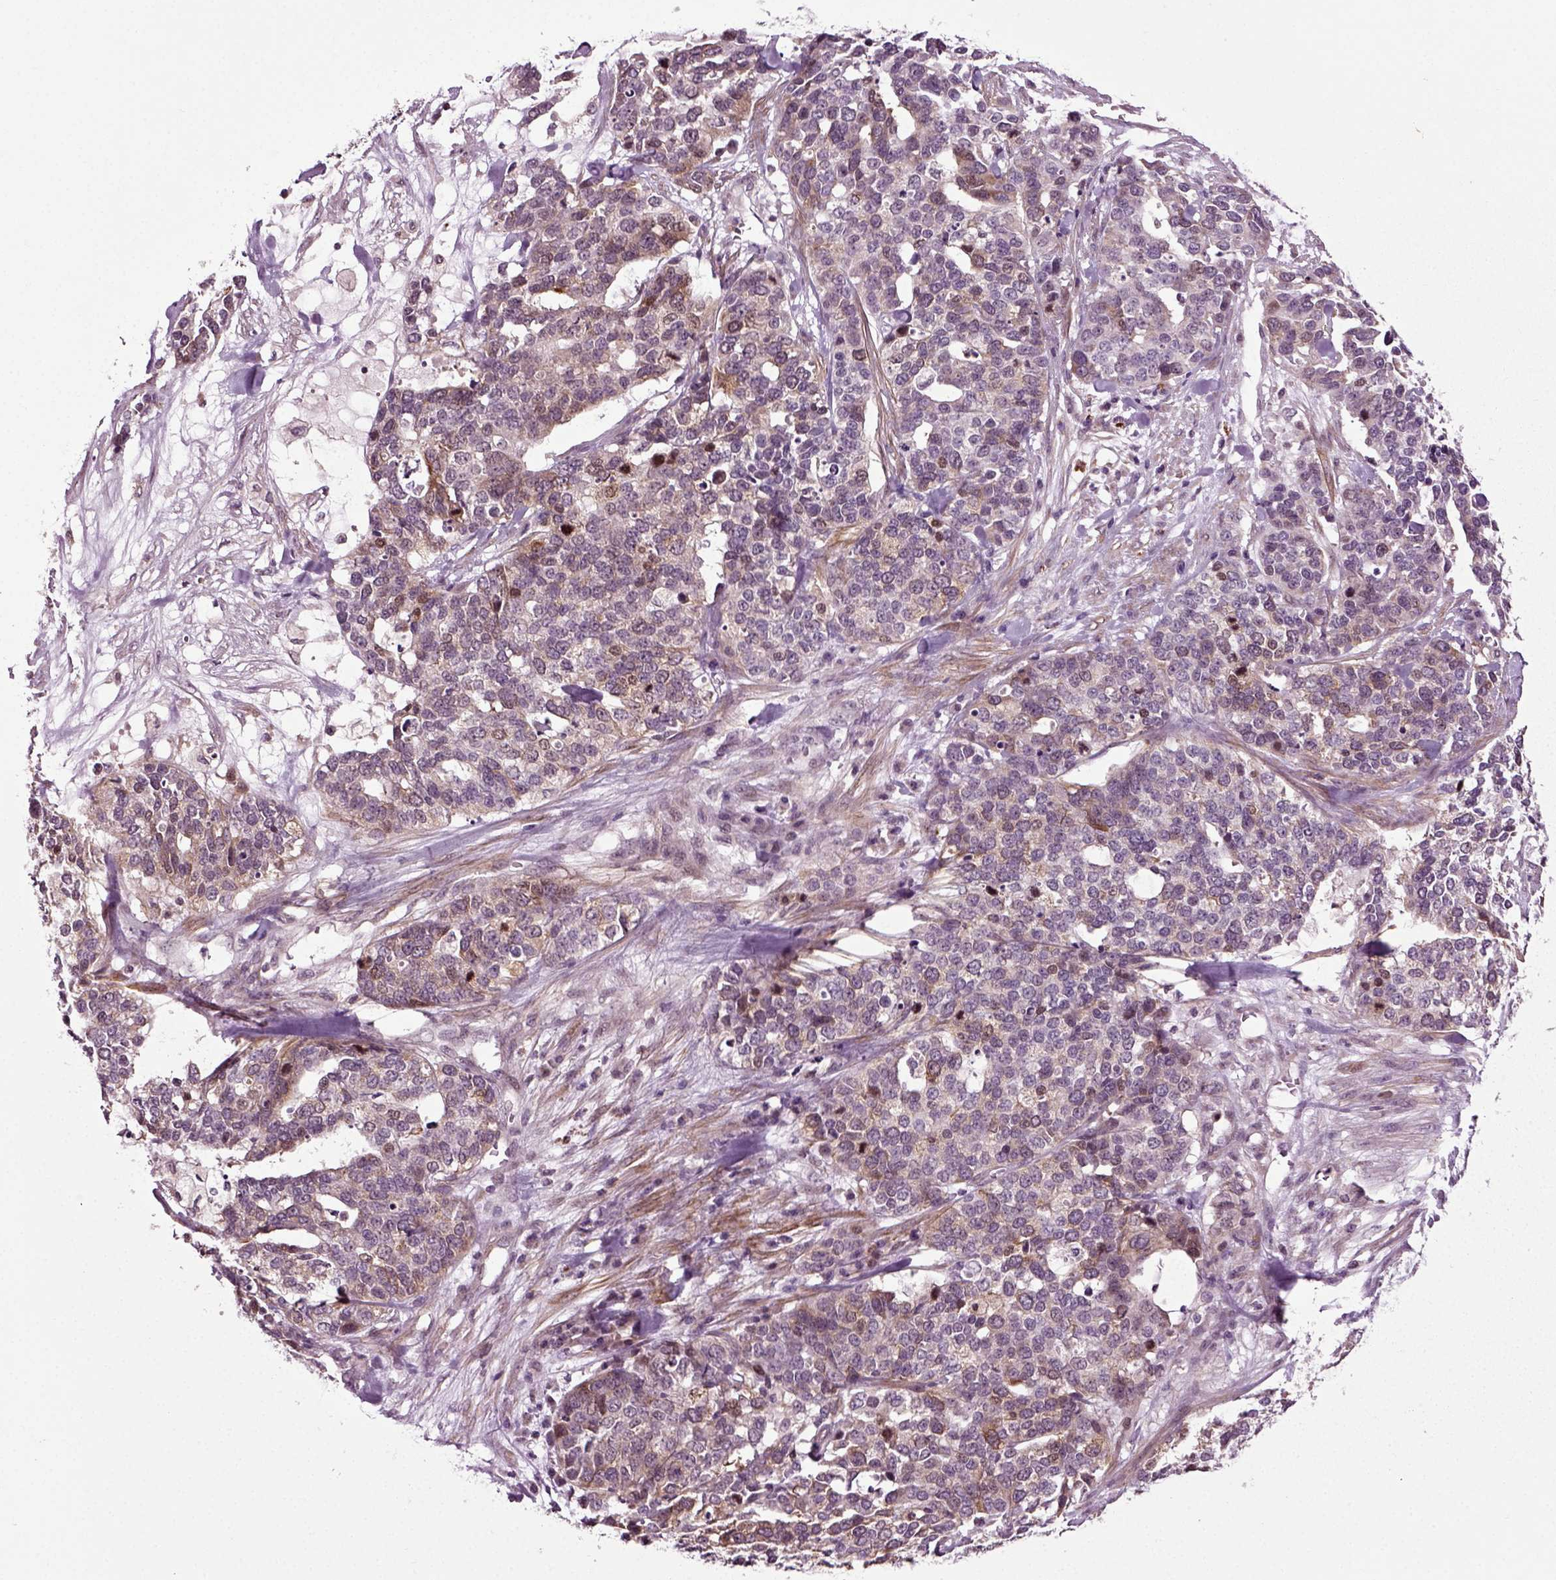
{"staining": {"intensity": "moderate", "quantity": "<25%", "location": "cytoplasmic/membranous"}, "tissue": "ovarian cancer", "cell_type": "Tumor cells", "image_type": "cancer", "snomed": [{"axis": "morphology", "description": "Carcinoma, endometroid"}, {"axis": "topography", "description": "Ovary"}], "caption": "A high-resolution image shows immunohistochemistry staining of ovarian cancer (endometroid carcinoma), which displays moderate cytoplasmic/membranous positivity in about <25% of tumor cells. (DAB (3,3'-diaminobenzidine) IHC, brown staining for protein, blue staining for nuclei).", "gene": "KNSTRN", "patient": {"sex": "female", "age": 65}}